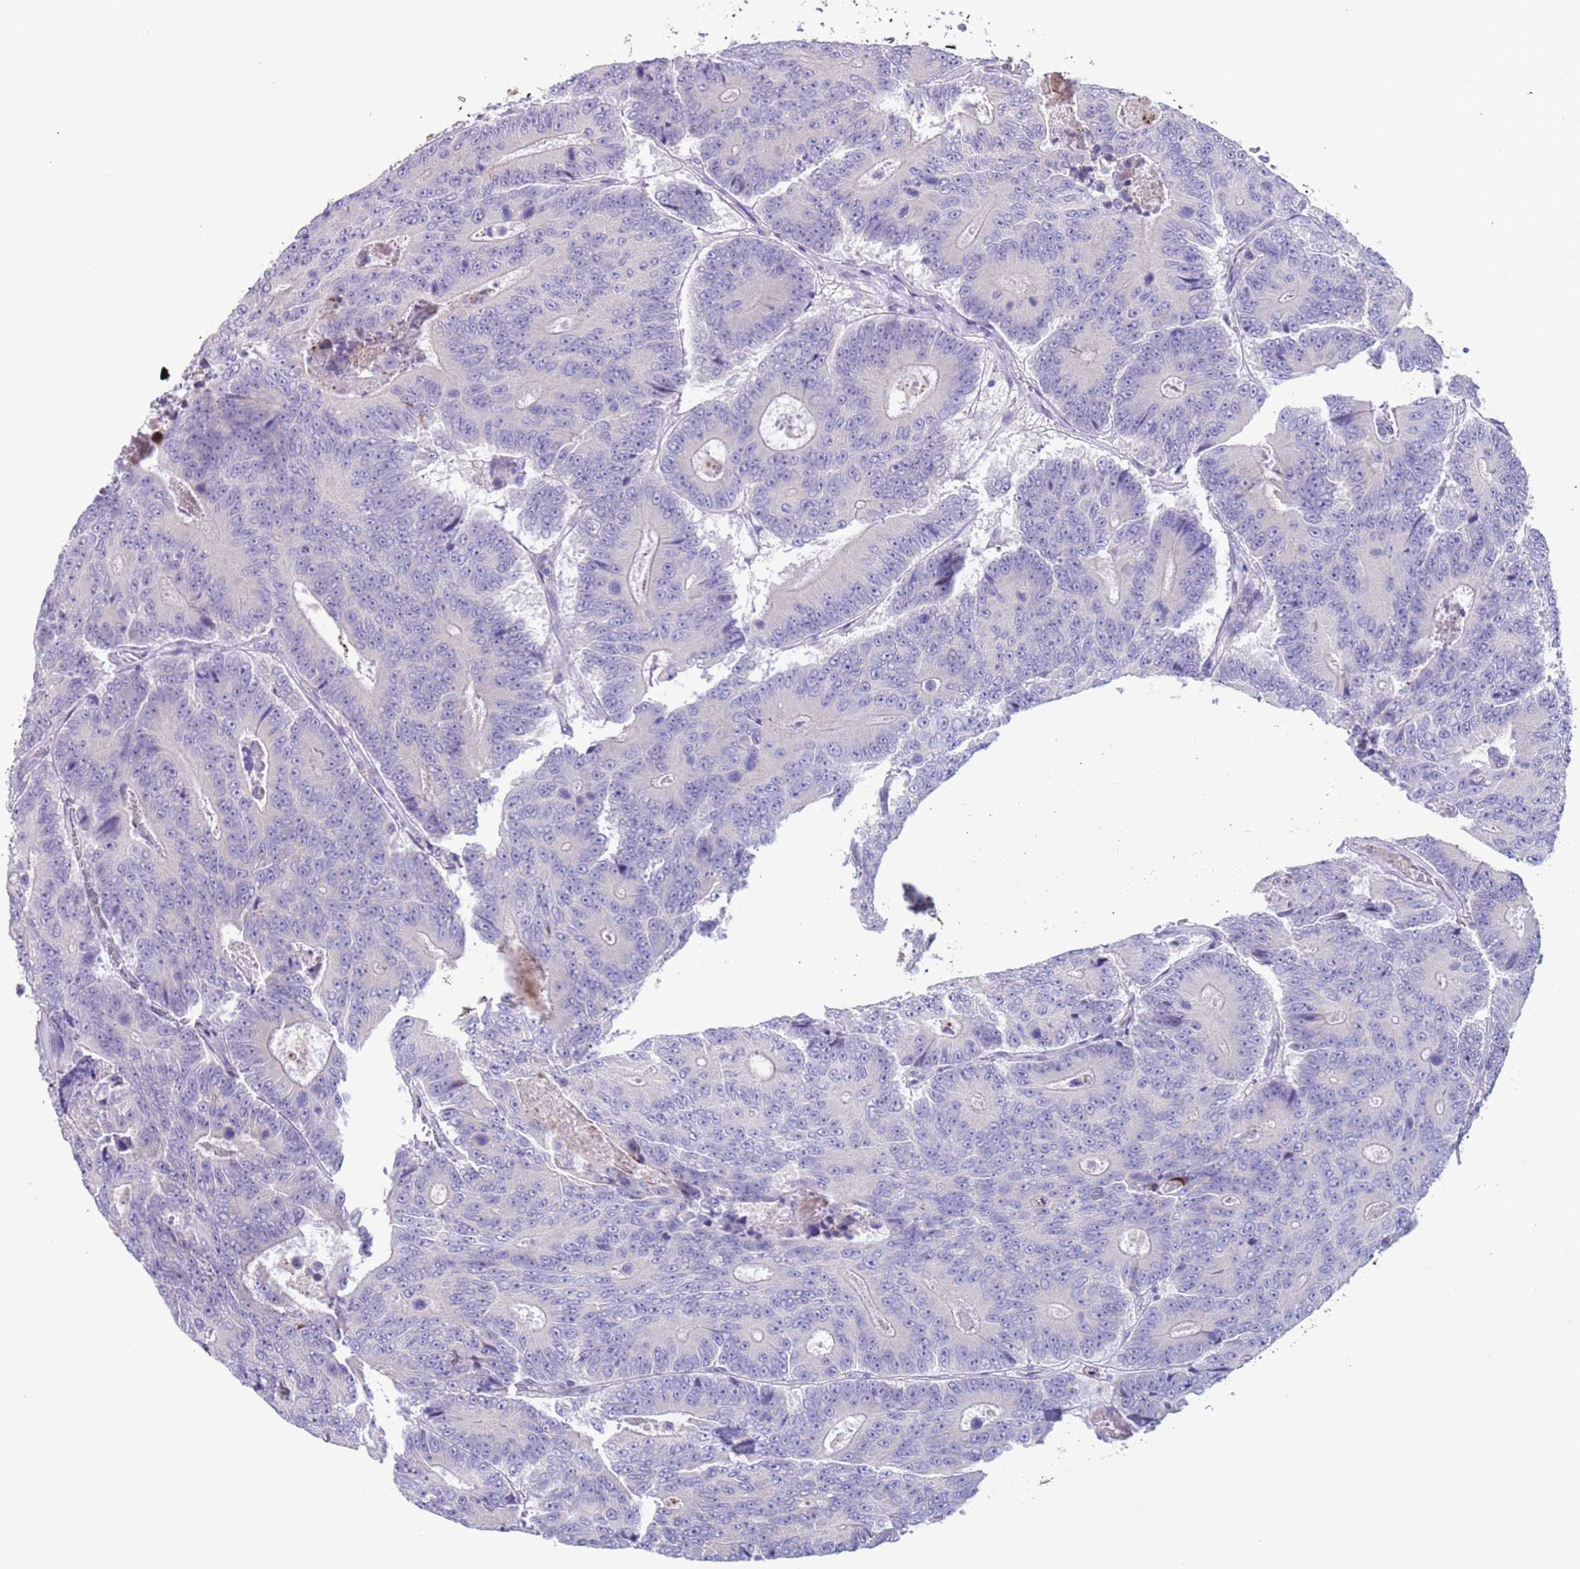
{"staining": {"intensity": "negative", "quantity": "none", "location": "none"}, "tissue": "colorectal cancer", "cell_type": "Tumor cells", "image_type": "cancer", "snomed": [{"axis": "morphology", "description": "Adenocarcinoma, NOS"}, {"axis": "topography", "description": "Colon"}], "caption": "A high-resolution image shows immunohistochemistry (IHC) staining of adenocarcinoma (colorectal), which displays no significant positivity in tumor cells.", "gene": "SPIRE2", "patient": {"sex": "male", "age": 83}}